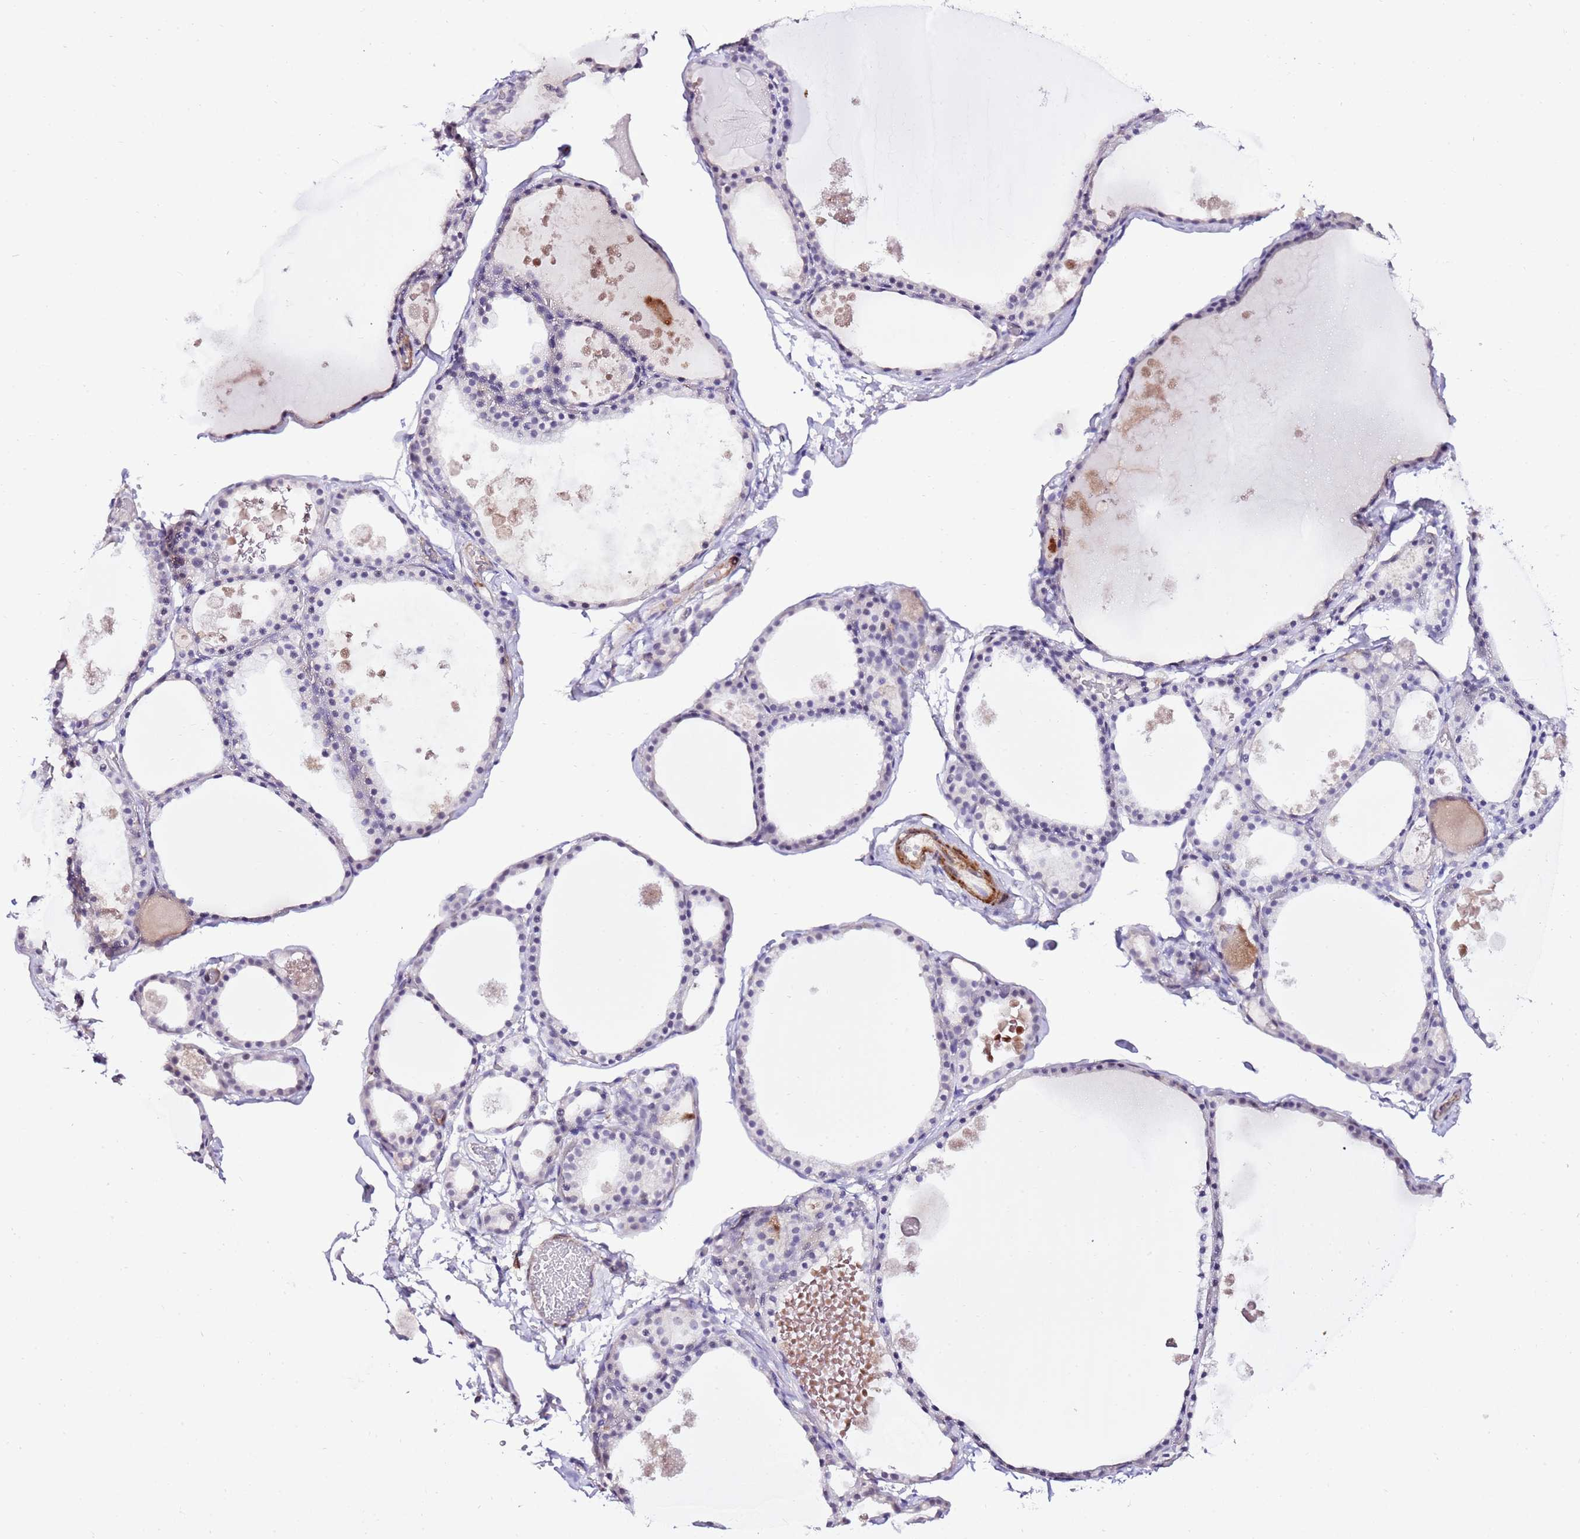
{"staining": {"intensity": "negative", "quantity": "none", "location": "none"}, "tissue": "thyroid gland", "cell_type": "Glandular cells", "image_type": "normal", "snomed": [{"axis": "morphology", "description": "Normal tissue, NOS"}, {"axis": "topography", "description": "Thyroid gland"}], "caption": "A high-resolution image shows immunohistochemistry staining of normal thyroid gland, which demonstrates no significant positivity in glandular cells.", "gene": "ART5", "patient": {"sex": "male", "age": 56}}